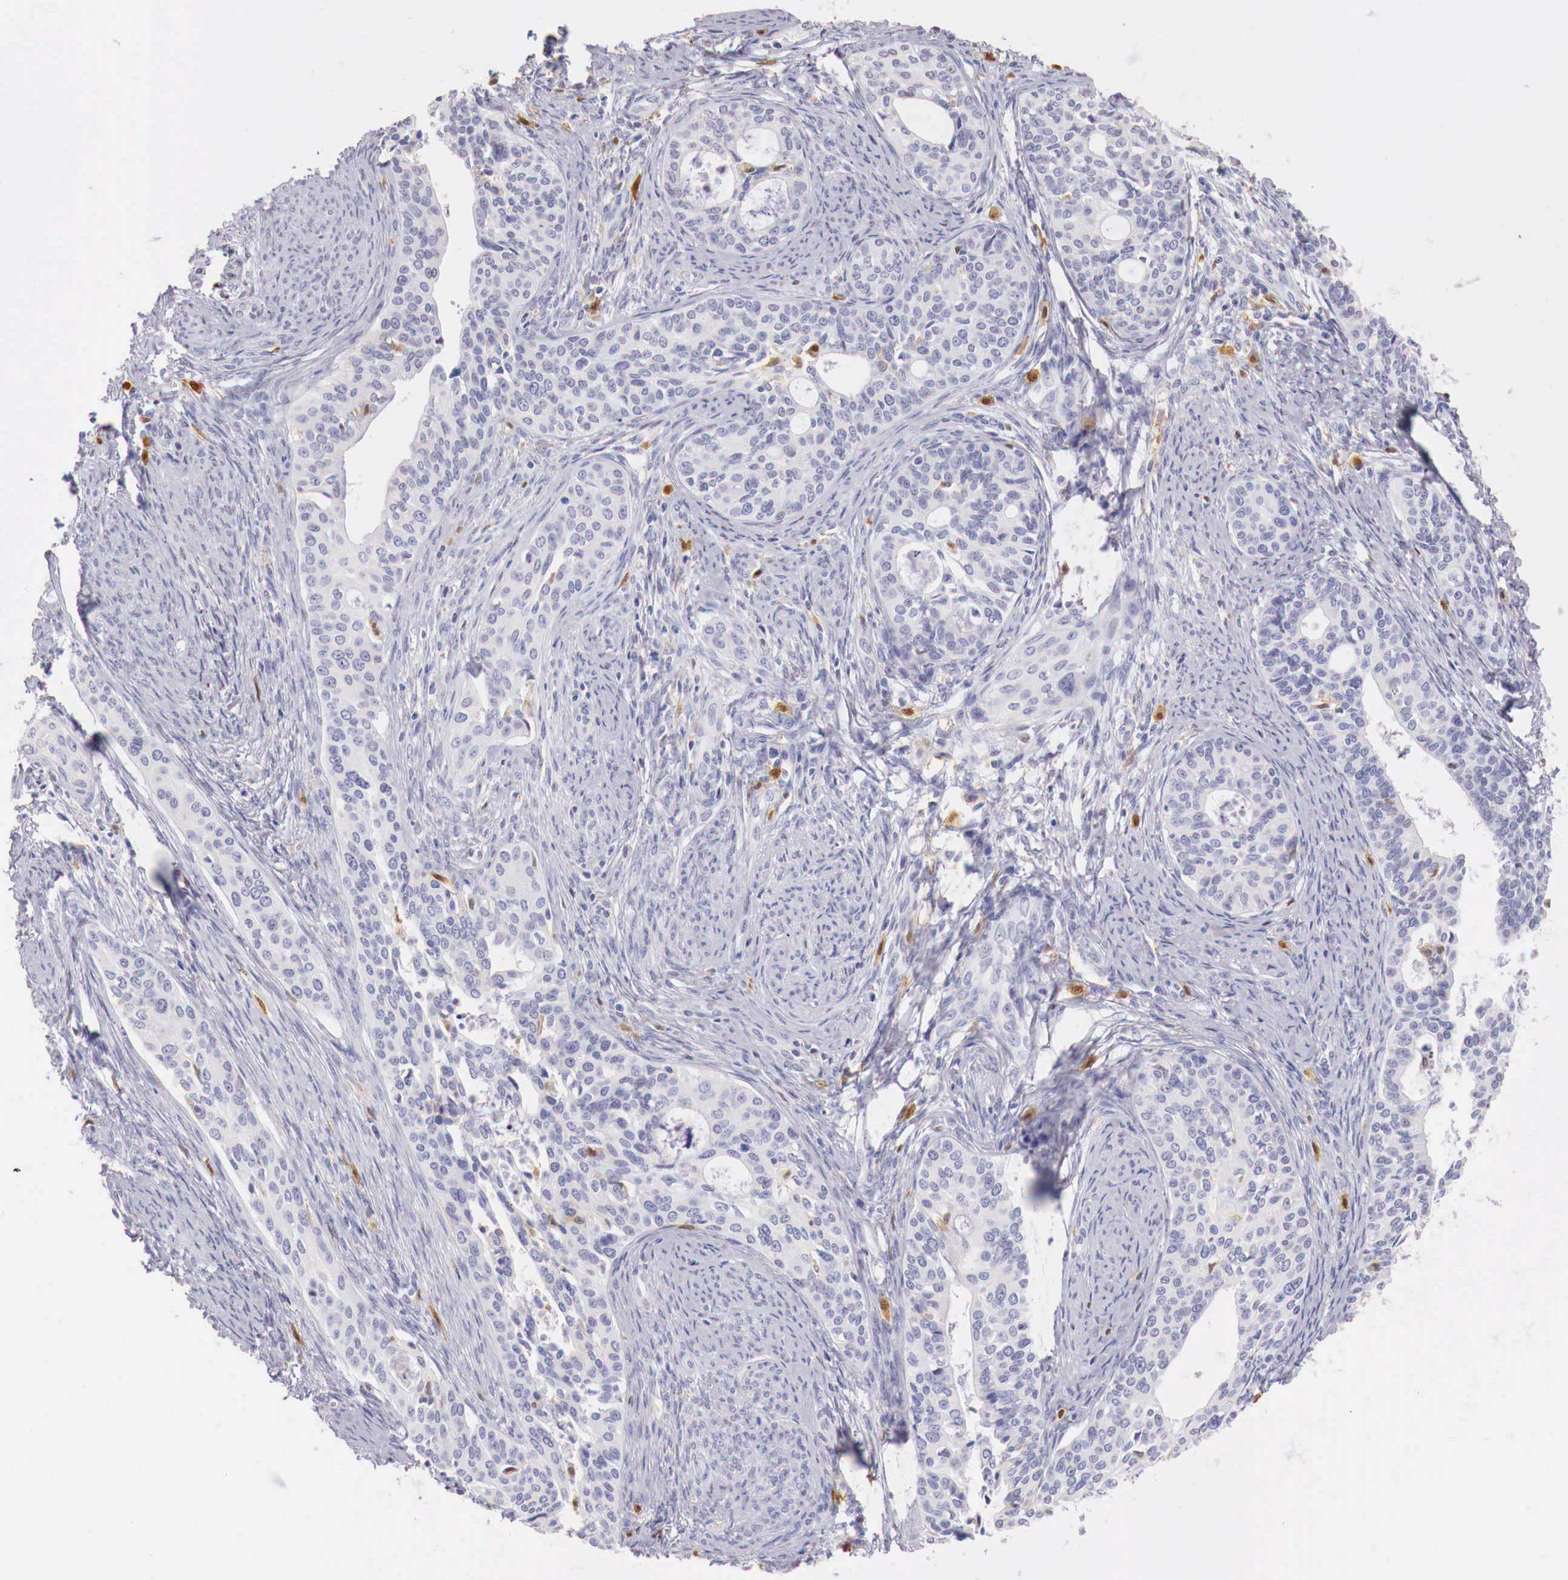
{"staining": {"intensity": "negative", "quantity": "none", "location": "none"}, "tissue": "cervical cancer", "cell_type": "Tumor cells", "image_type": "cancer", "snomed": [{"axis": "morphology", "description": "Squamous cell carcinoma, NOS"}, {"axis": "topography", "description": "Cervix"}], "caption": "Immunohistochemistry (IHC) histopathology image of cervical cancer stained for a protein (brown), which reveals no expression in tumor cells. Nuclei are stained in blue.", "gene": "RENBP", "patient": {"sex": "female", "age": 34}}